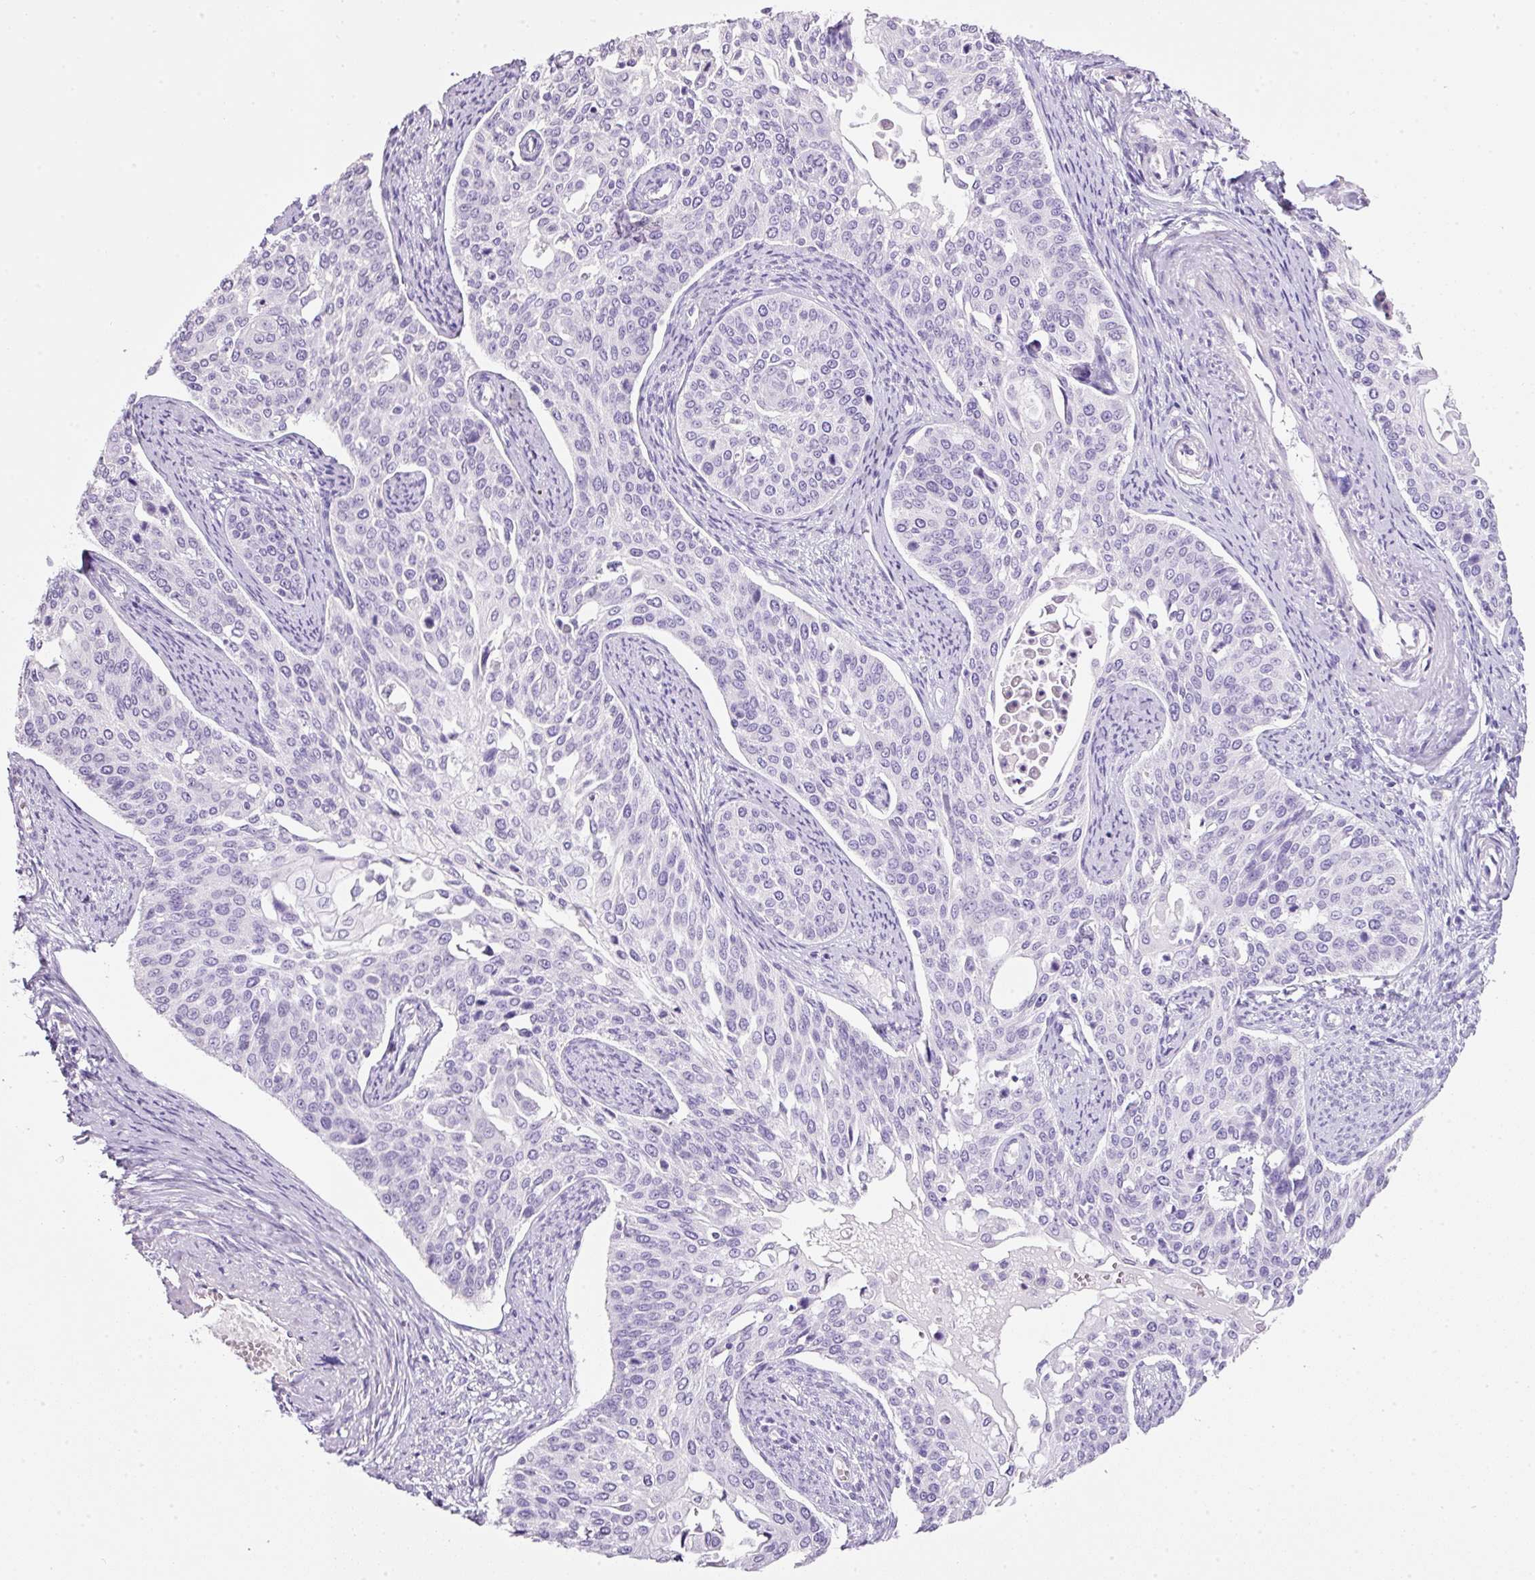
{"staining": {"intensity": "negative", "quantity": "none", "location": "none"}, "tissue": "cervical cancer", "cell_type": "Tumor cells", "image_type": "cancer", "snomed": [{"axis": "morphology", "description": "Squamous cell carcinoma, NOS"}, {"axis": "topography", "description": "Cervix"}], "caption": "Immunohistochemical staining of squamous cell carcinoma (cervical) exhibits no significant positivity in tumor cells.", "gene": "BSND", "patient": {"sex": "female", "age": 44}}